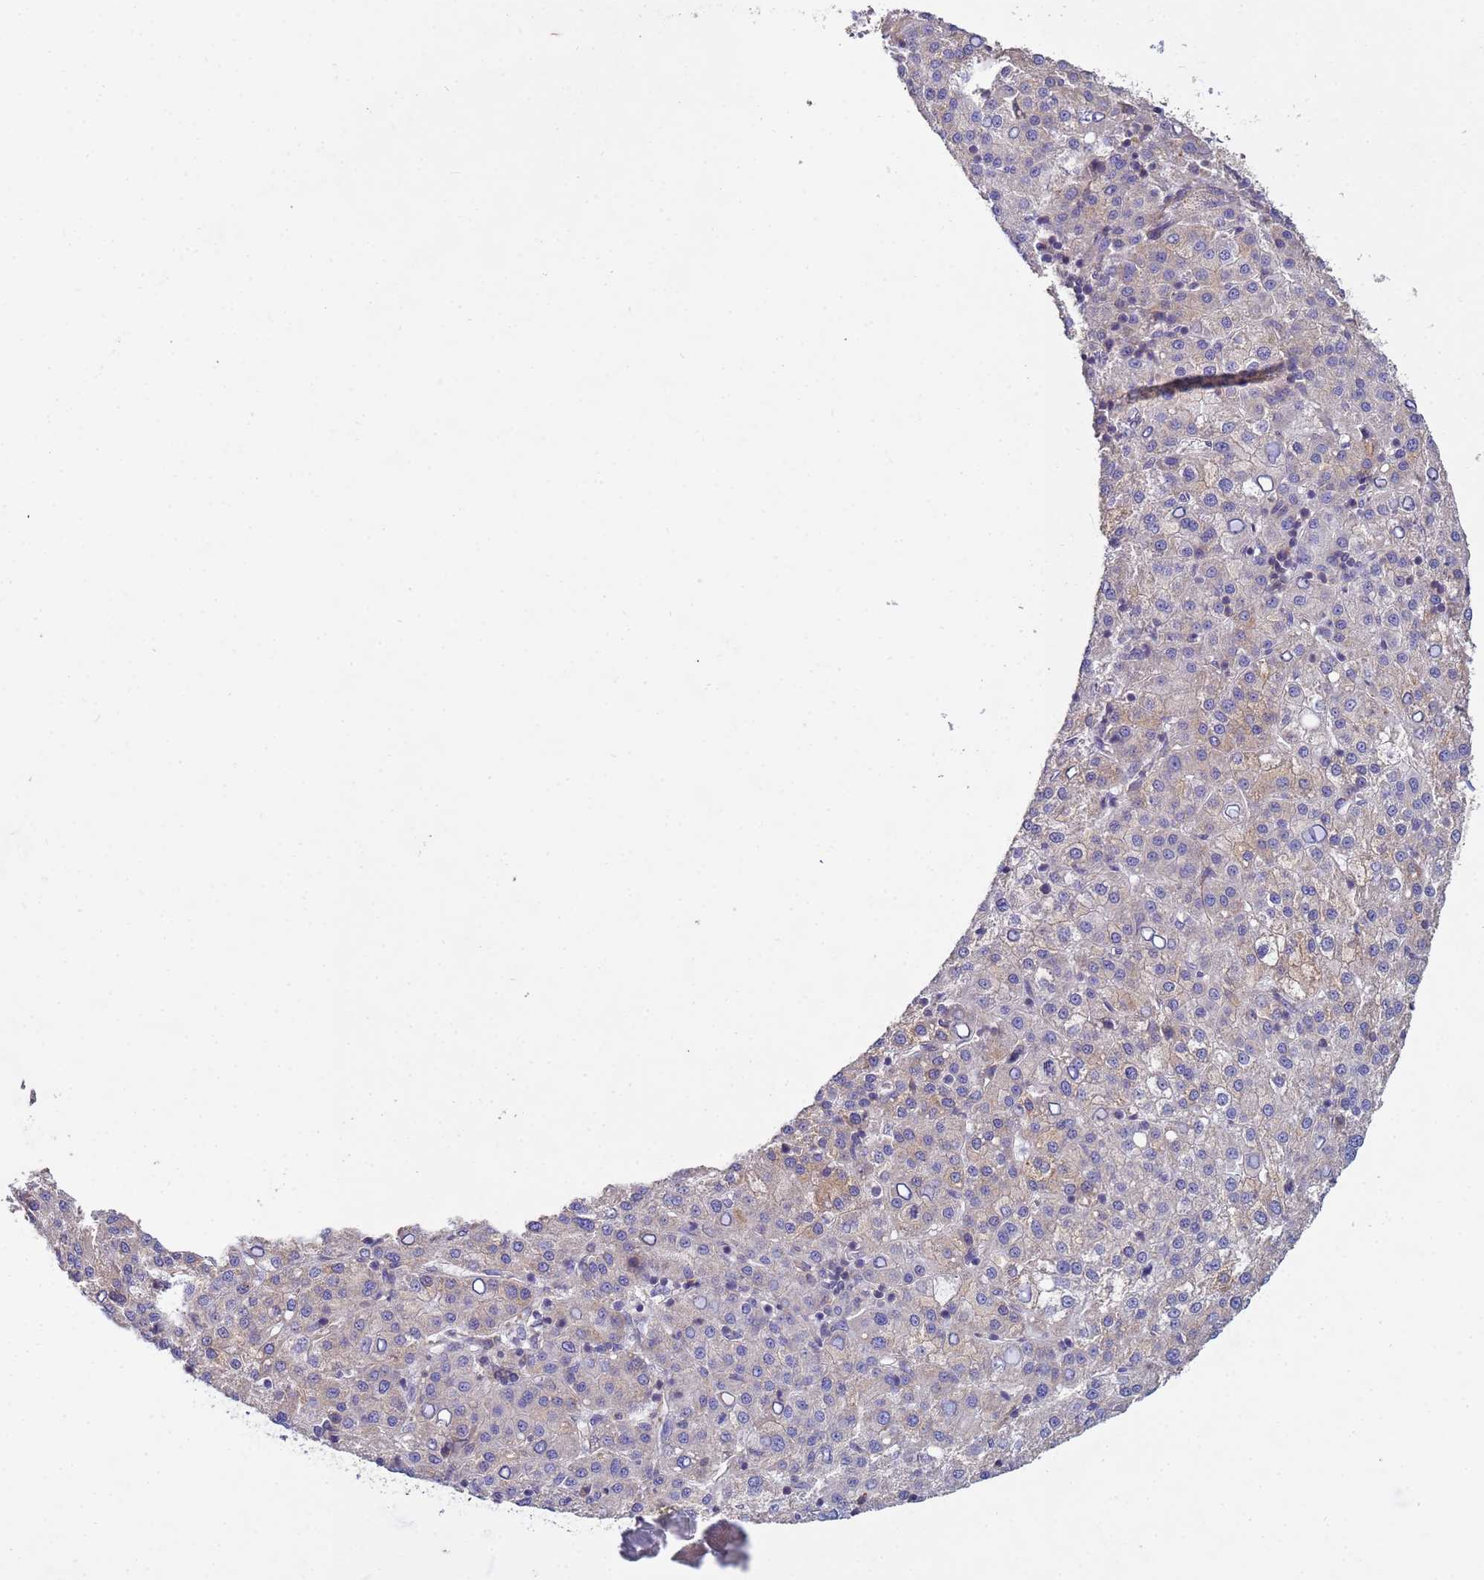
{"staining": {"intensity": "negative", "quantity": "none", "location": "none"}, "tissue": "liver cancer", "cell_type": "Tumor cells", "image_type": "cancer", "snomed": [{"axis": "morphology", "description": "Carcinoma, Hepatocellular, NOS"}, {"axis": "topography", "description": "Liver"}], "caption": "IHC micrograph of neoplastic tissue: liver cancer (hepatocellular carcinoma) stained with DAB (3,3'-diaminobenzidine) shows no significant protein expression in tumor cells.", "gene": "CDC34", "patient": {"sex": "female", "age": 58}}